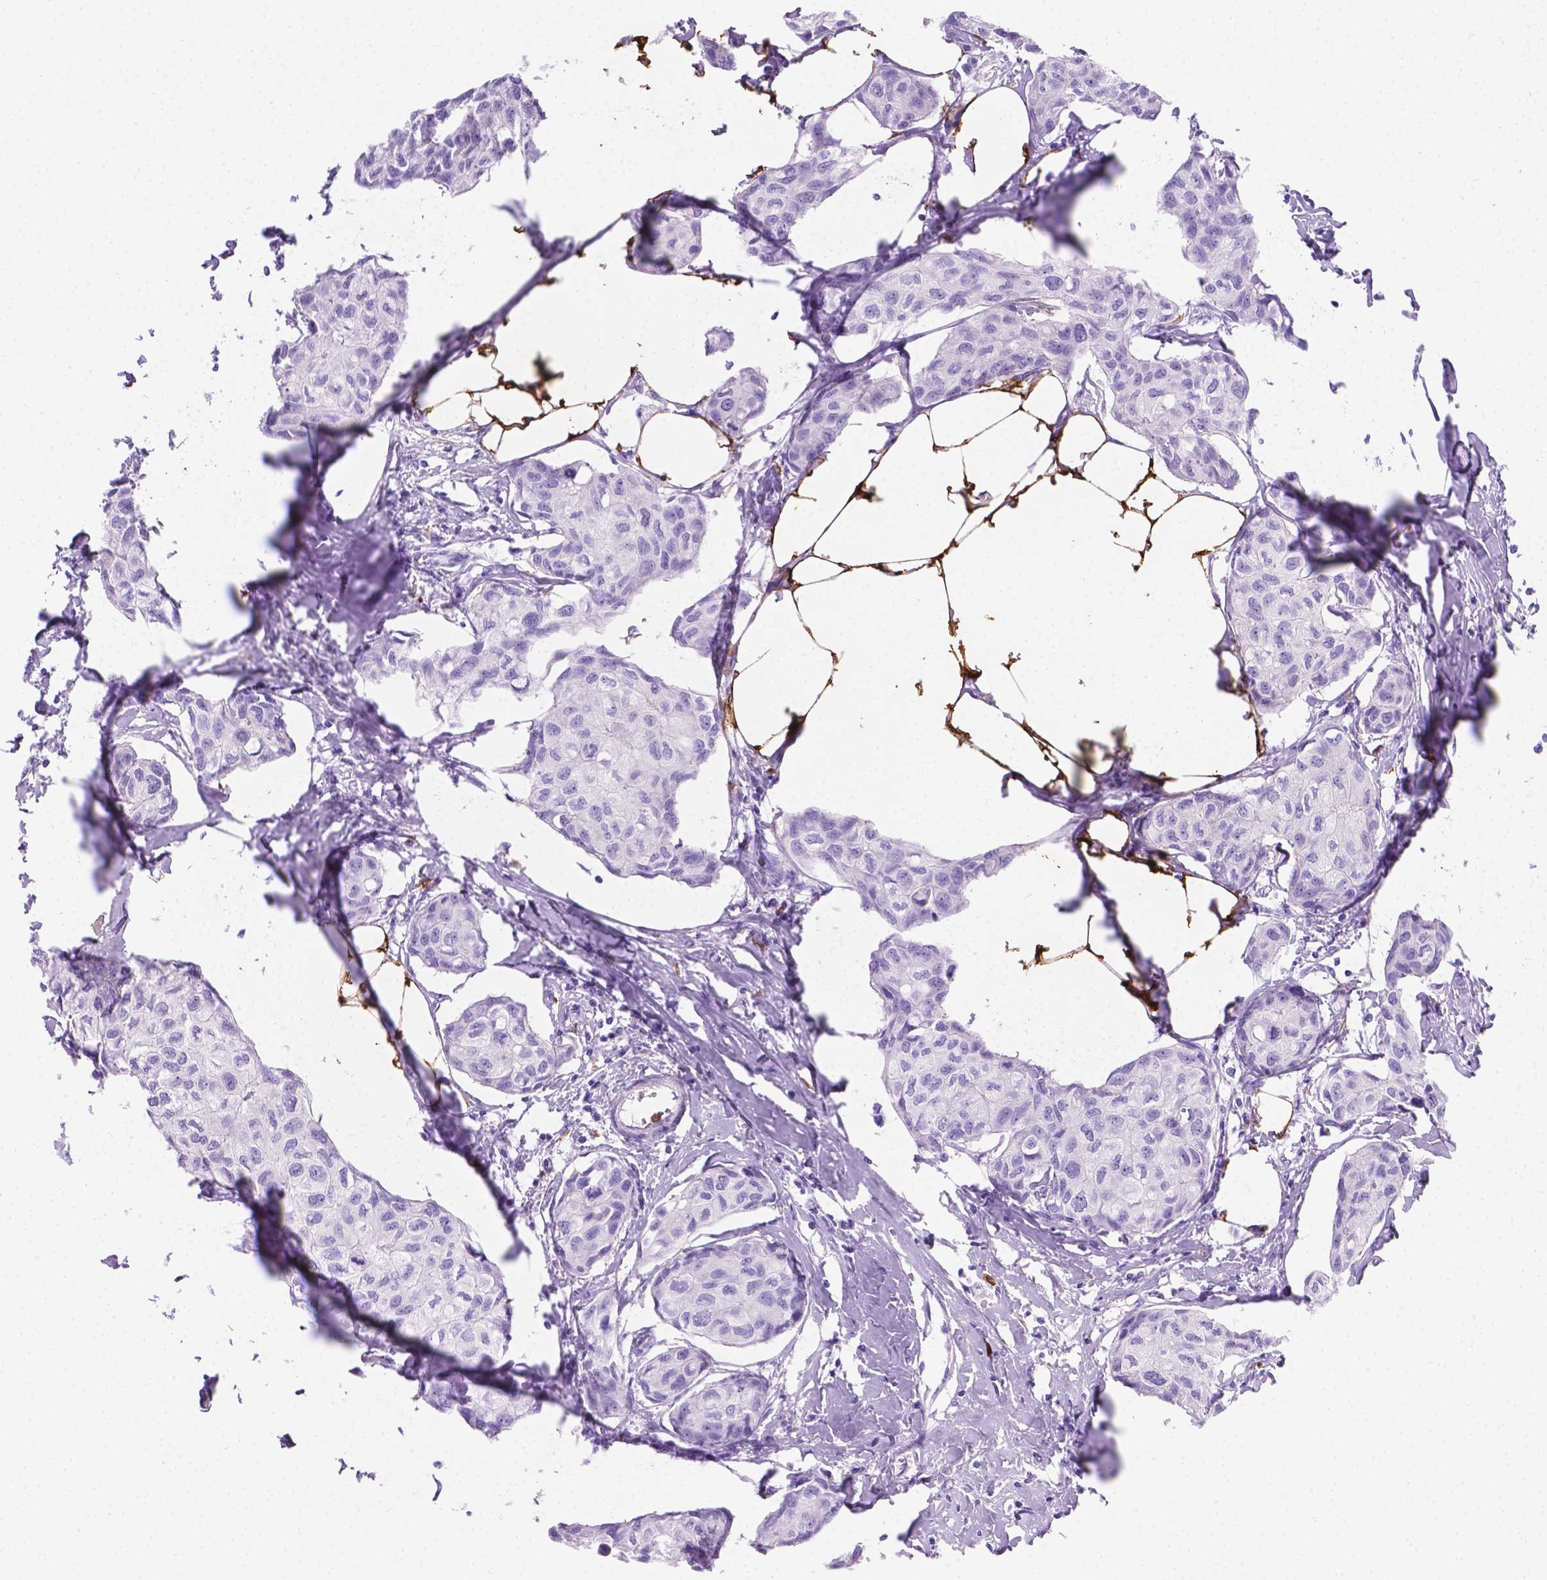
{"staining": {"intensity": "negative", "quantity": "none", "location": "none"}, "tissue": "breast cancer", "cell_type": "Tumor cells", "image_type": "cancer", "snomed": [{"axis": "morphology", "description": "Duct carcinoma"}, {"axis": "topography", "description": "Breast"}], "caption": "Immunohistochemistry micrograph of neoplastic tissue: intraductal carcinoma (breast) stained with DAB (3,3'-diaminobenzidine) exhibits no significant protein expression in tumor cells.", "gene": "MACF1", "patient": {"sex": "female", "age": 80}}